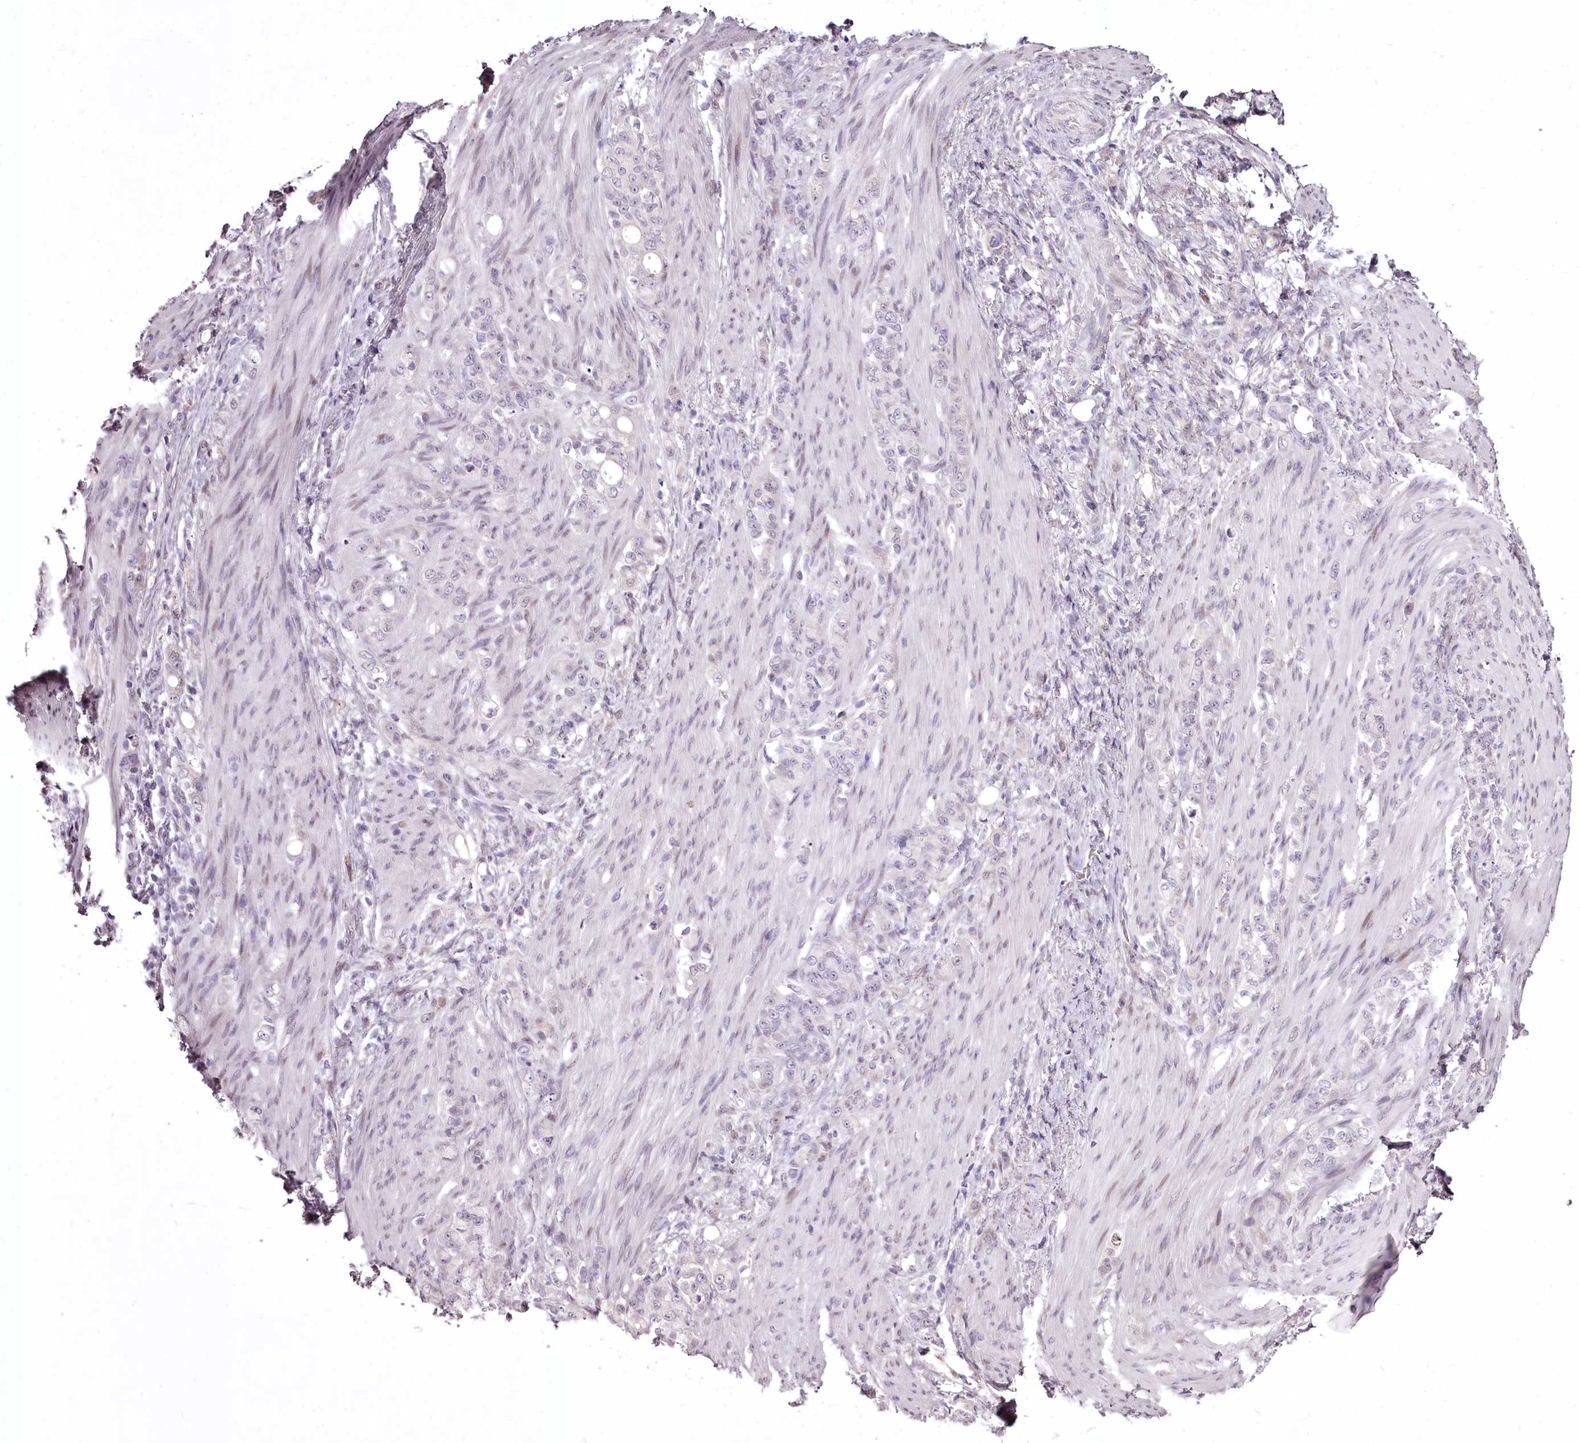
{"staining": {"intensity": "negative", "quantity": "none", "location": "none"}, "tissue": "stomach cancer", "cell_type": "Tumor cells", "image_type": "cancer", "snomed": [{"axis": "morphology", "description": "Adenocarcinoma, NOS"}, {"axis": "topography", "description": "Stomach"}], "caption": "A histopathology image of stomach adenocarcinoma stained for a protein displays no brown staining in tumor cells. (DAB (3,3'-diaminobenzidine) immunohistochemistry visualized using brightfield microscopy, high magnification).", "gene": "C1orf56", "patient": {"sex": "female", "age": 79}}